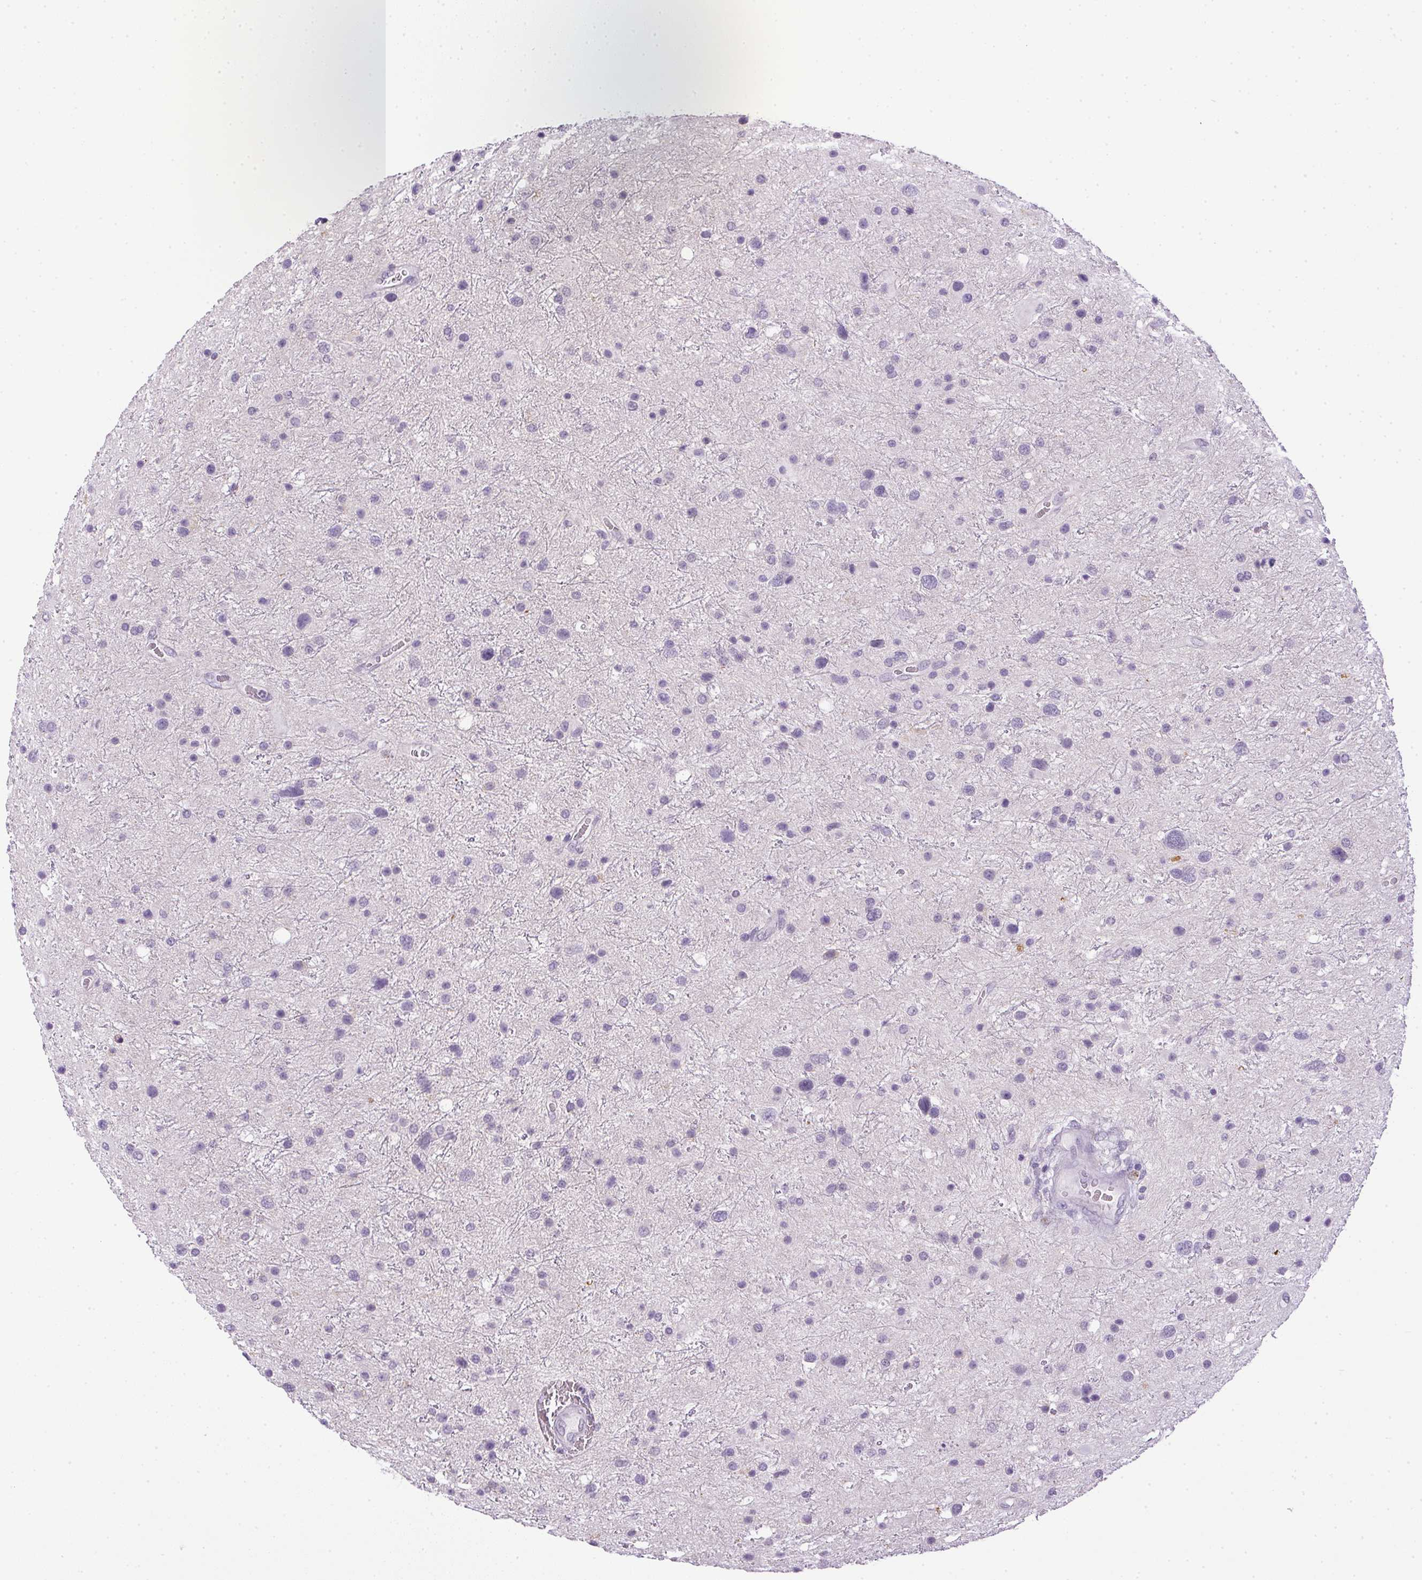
{"staining": {"intensity": "negative", "quantity": "none", "location": "none"}, "tissue": "glioma", "cell_type": "Tumor cells", "image_type": "cancer", "snomed": [{"axis": "morphology", "description": "Glioma, malignant, Low grade"}, {"axis": "topography", "description": "Brain"}], "caption": "An IHC histopathology image of malignant glioma (low-grade) is shown. There is no staining in tumor cells of malignant glioma (low-grade).", "gene": "PRL", "patient": {"sex": "female", "age": 32}}